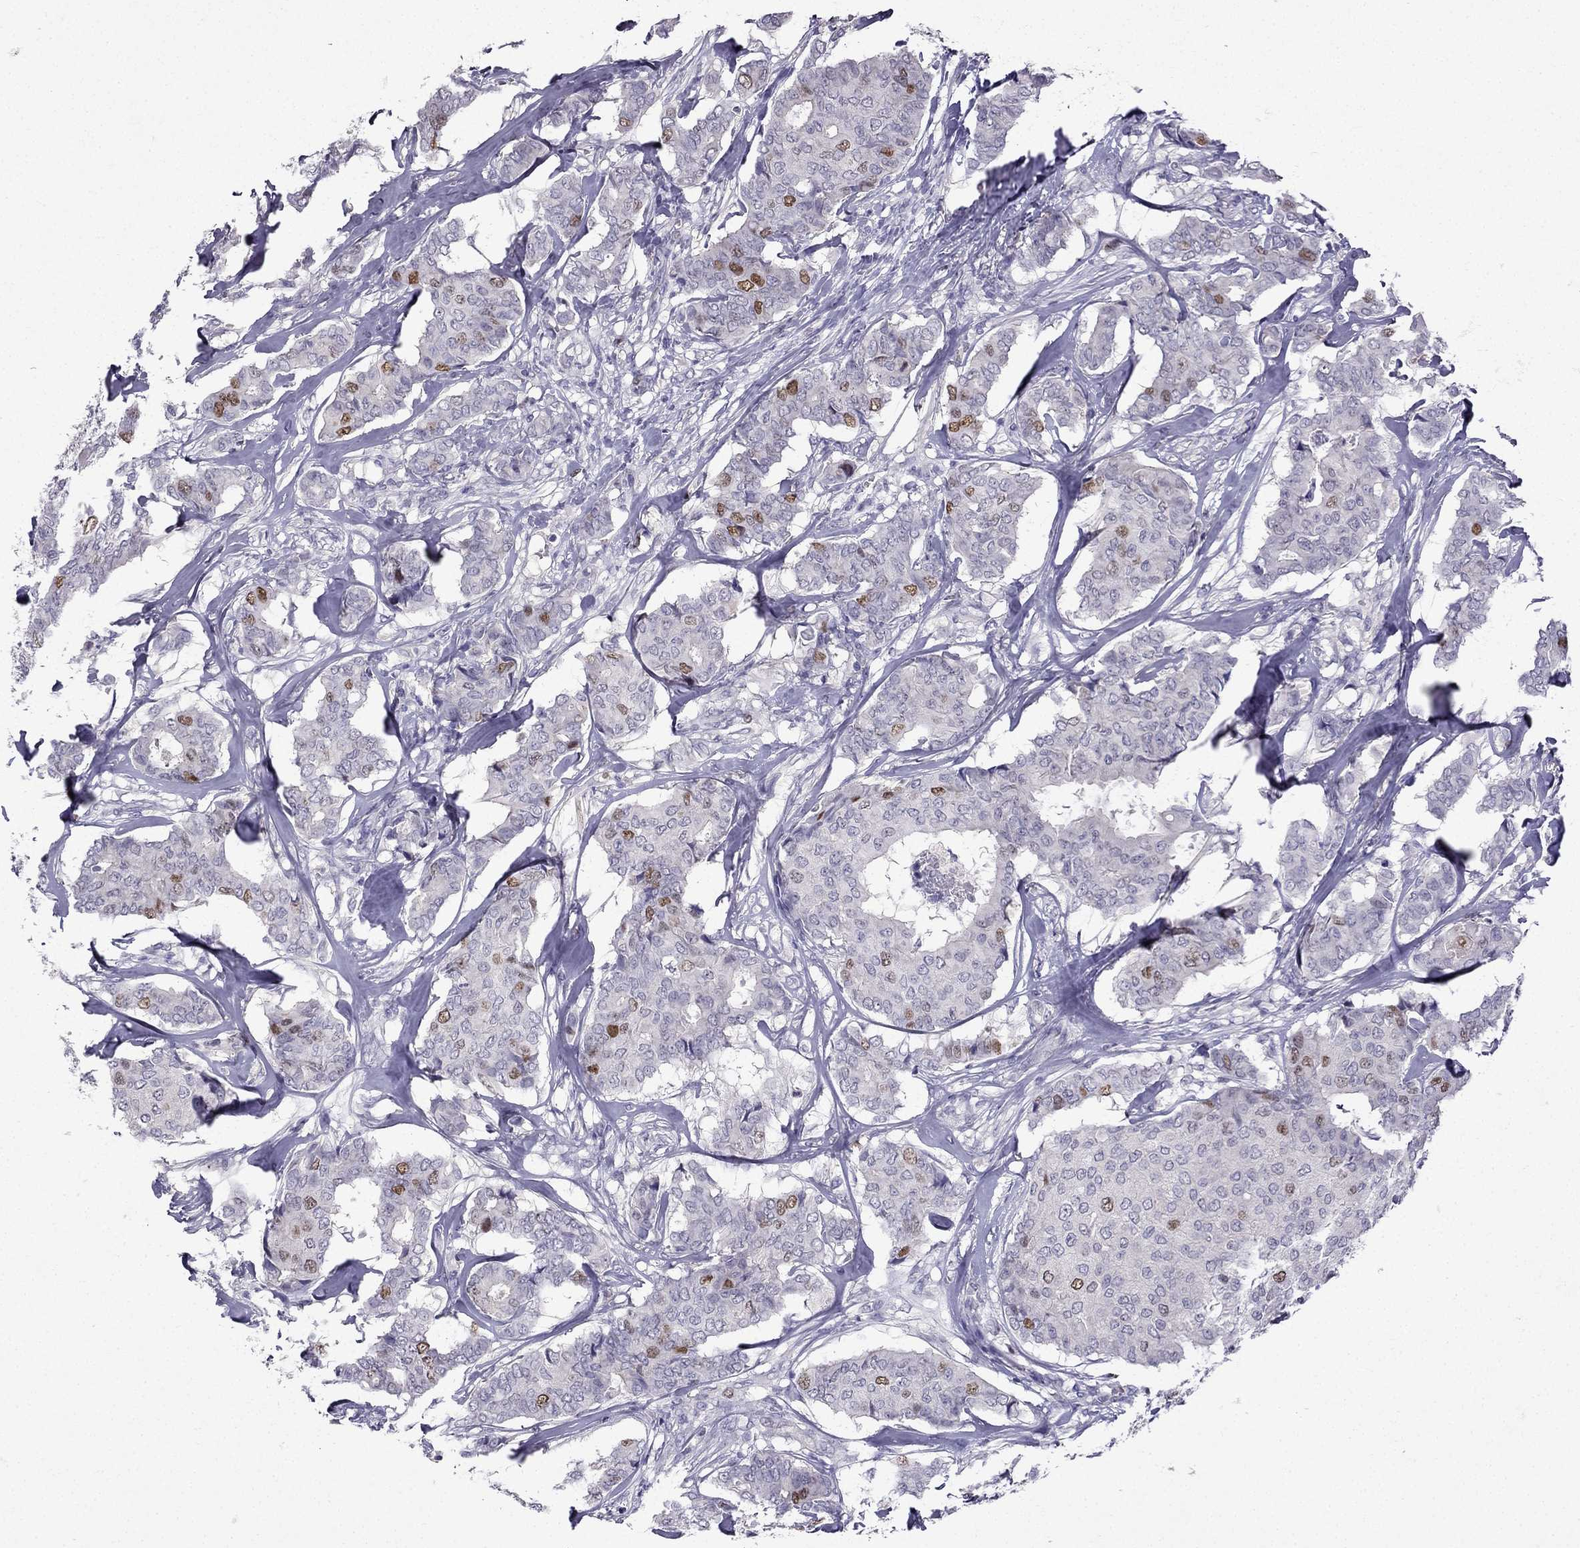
{"staining": {"intensity": "moderate", "quantity": "<25%", "location": "nuclear"}, "tissue": "breast cancer", "cell_type": "Tumor cells", "image_type": "cancer", "snomed": [{"axis": "morphology", "description": "Duct carcinoma"}, {"axis": "topography", "description": "Breast"}], "caption": "There is low levels of moderate nuclear expression in tumor cells of breast cancer, as demonstrated by immunohistochemical staining (brown color).", "gene": "UHRF1", "patient": {"sex": "female", "age": 75}}